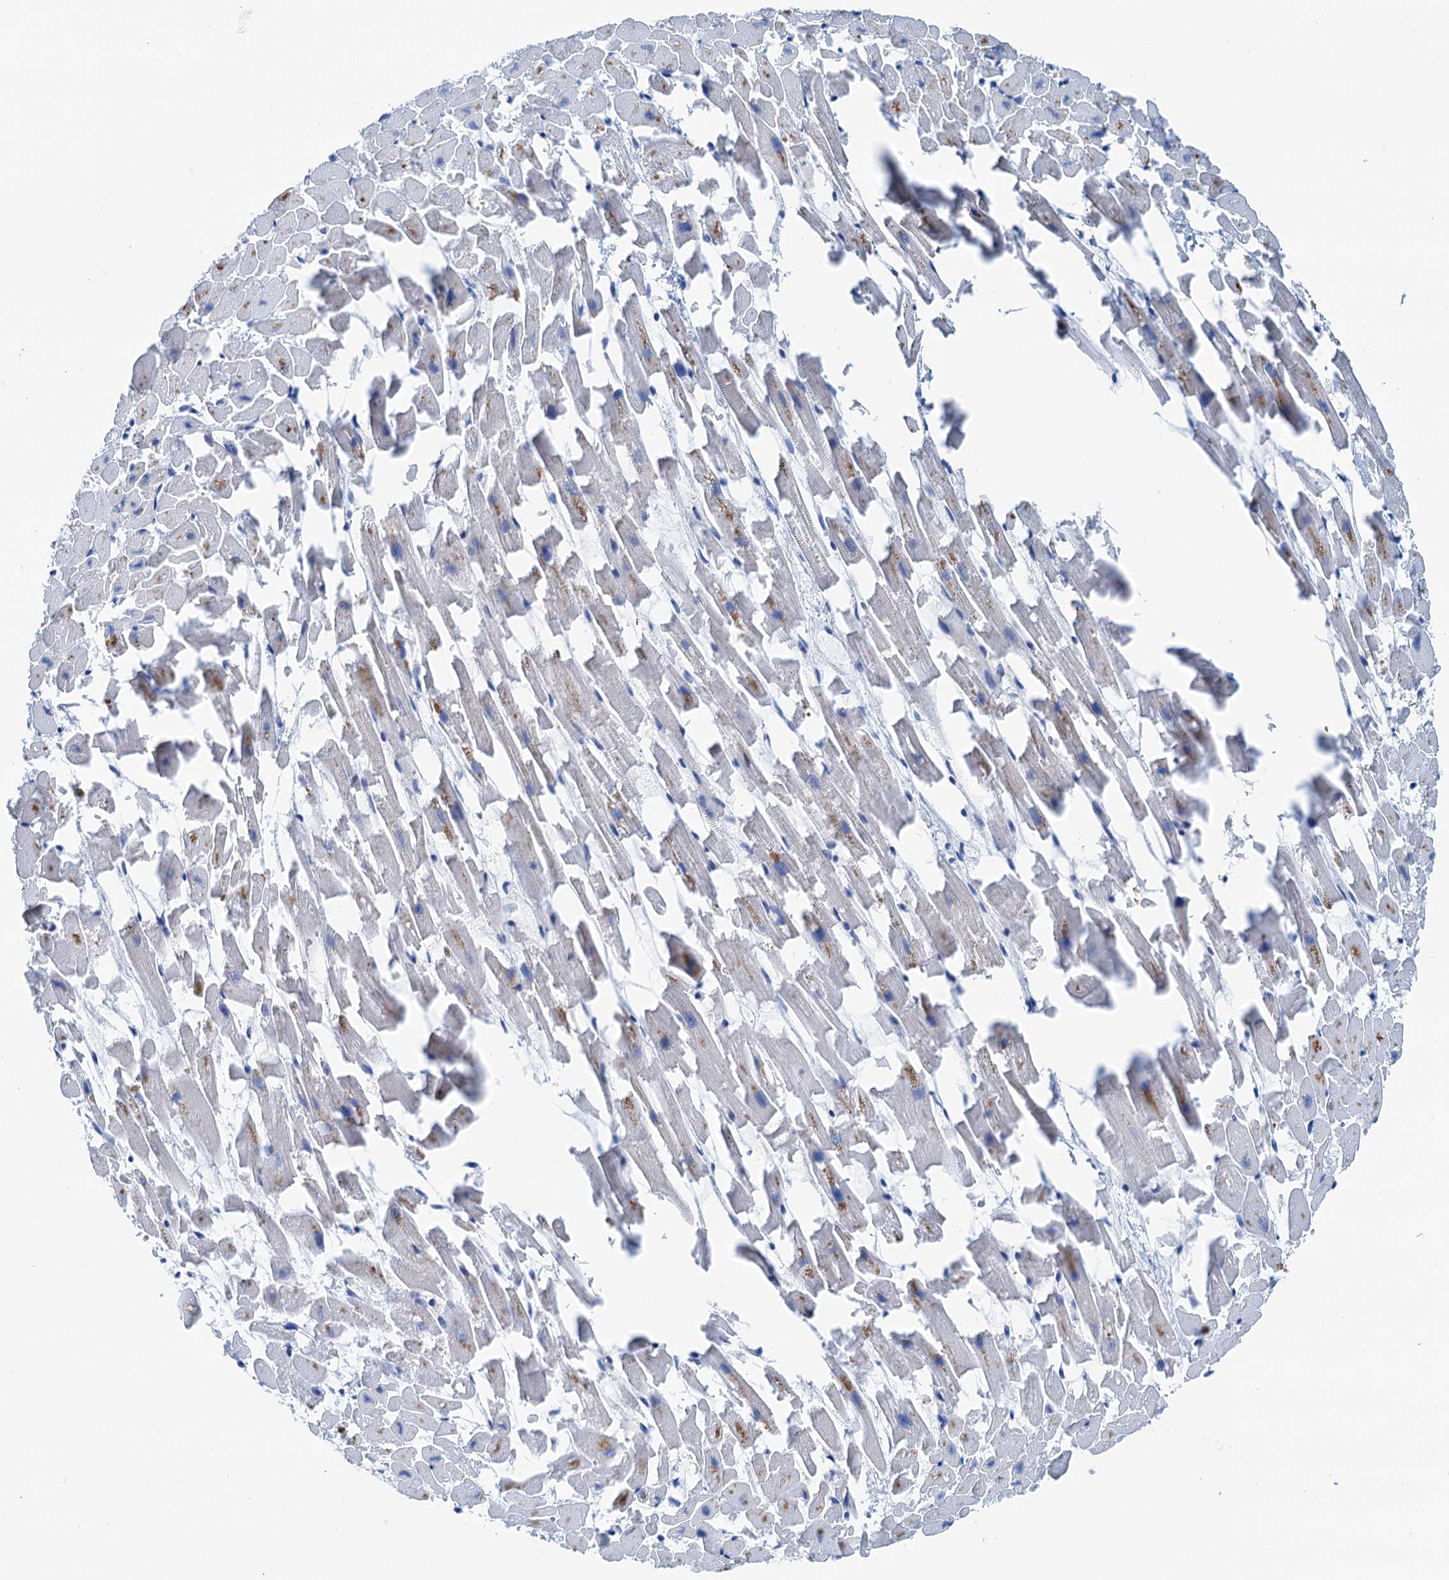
{"staining": {"intensity": "negative", "quantity": "none", "location": "none"}, "tissue": "heart muscle", "cell_type": "Cardiomyocytes", "image_type": "normal", "snomed": [{"axis": "morphology", "description": "Normal tissue, NOS"}, {"axis": "topography", "description": "Heart"}], "caption": "Cardiomyocytes are negative for protein expression in normal human heart muscle. Brightfield microscopy of immunohistochemistry (IHC) stained with DAB (3,3'-diaminobenzidine) (brown) and hematoxylin (blue), captured at high magnification.", "gene": "KNDC1", "patient": {"sex": "female", "age": 64}}